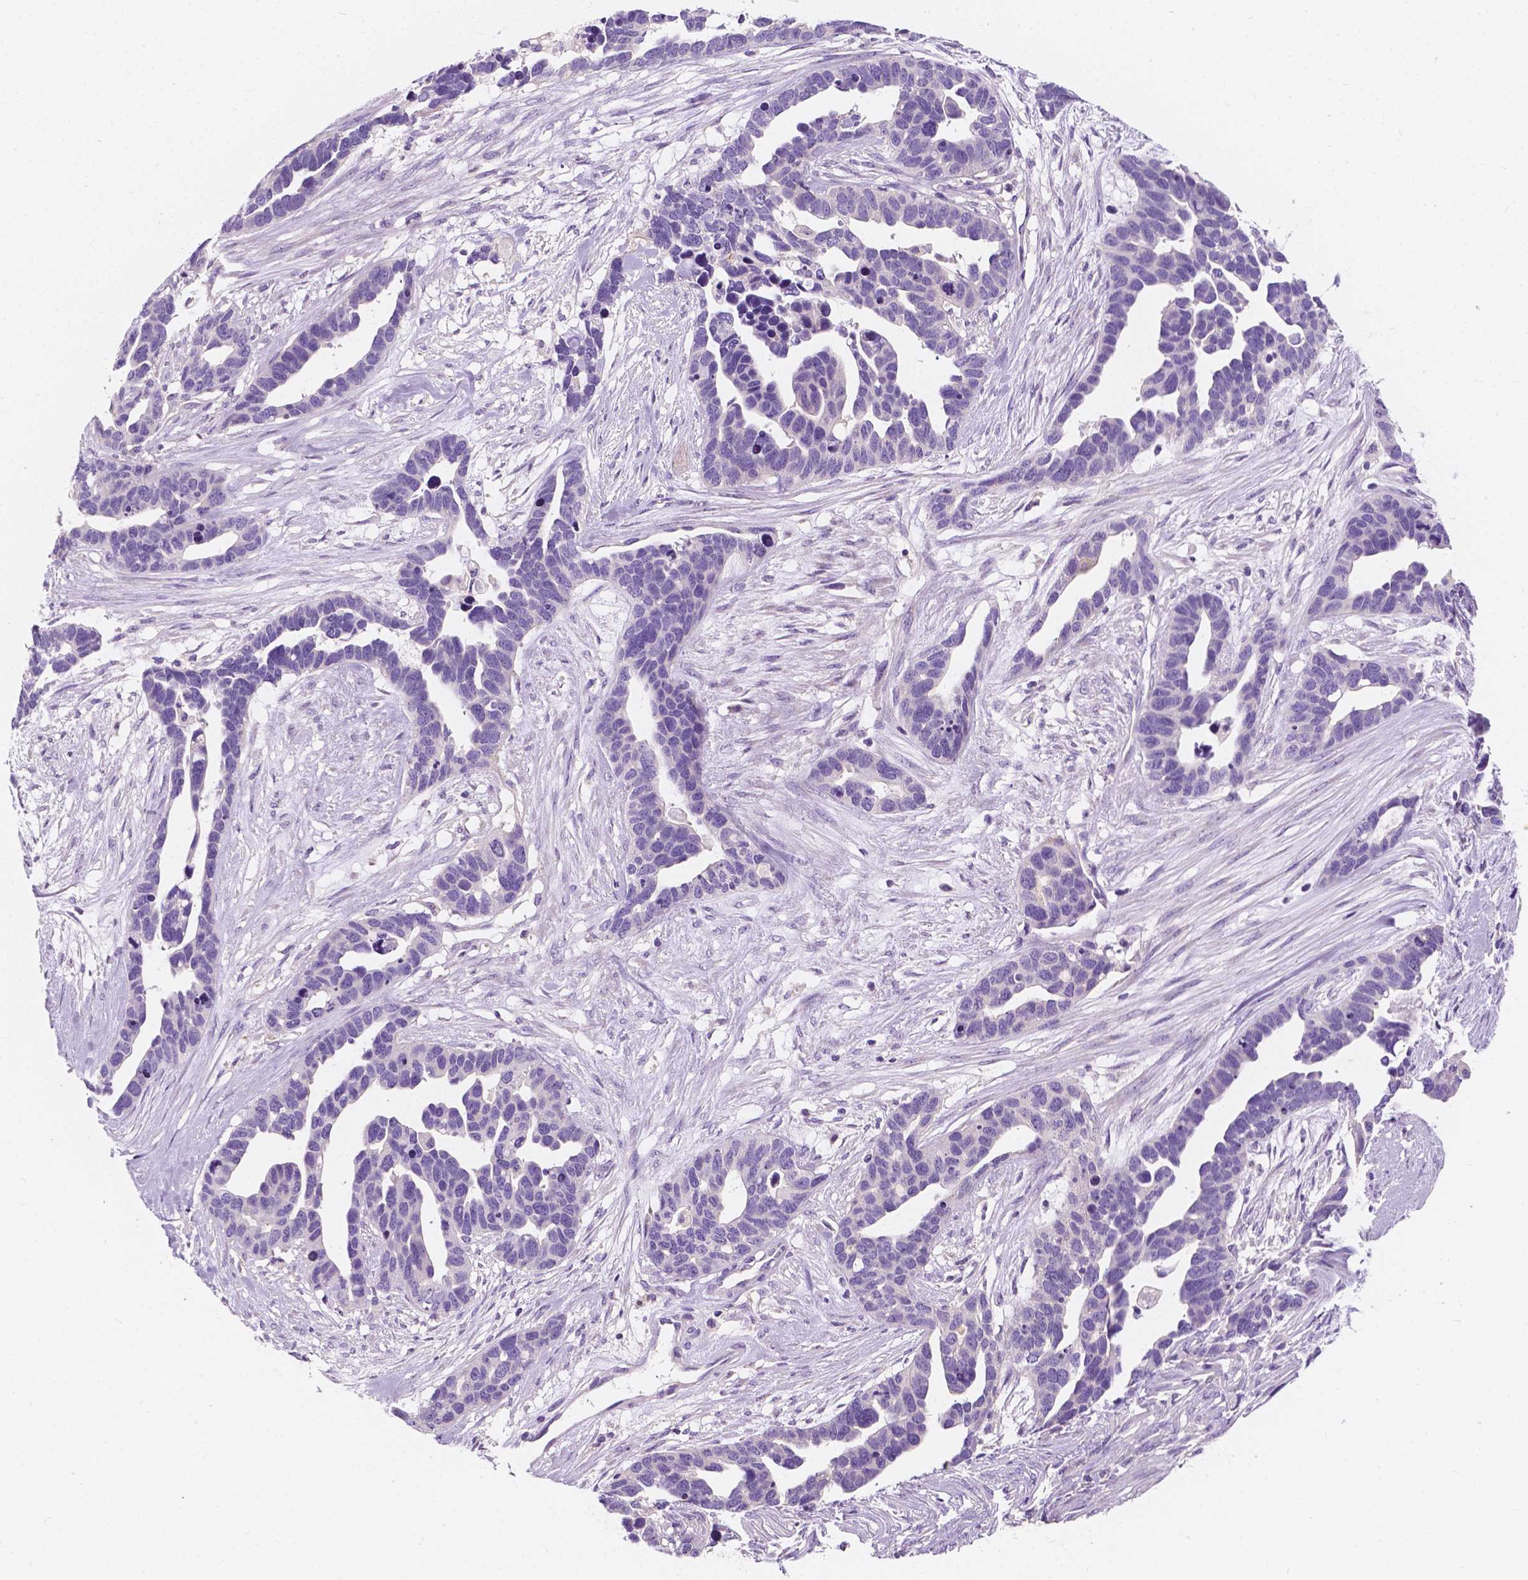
{"staining": {"intensity": "negative", "quantity": "none", "location": "none"}, "tissue": "ovarian cancer", "cell_type": "Tumor cells", "image_type": "cancer", "snomed": [{"axis": "morphology", "description": "Cystadenocarcinoma, serous, NOS"}, {"axis": "topography", "description": "Ovary"}], "caption": "This image is of serous cystadenocarcinoma (ovarian) stained with IHC to label a protein in brown with the nuclei are counter-stained blue. There is no staining in tumor cells. The staining is performed using DAB (3,3'-diaminobenzidine) brown chromogen with nuclei counter-stained in using hematoxylin.", "gene": "SIRT2", "patient": {"sex": "female", "age": 54}}